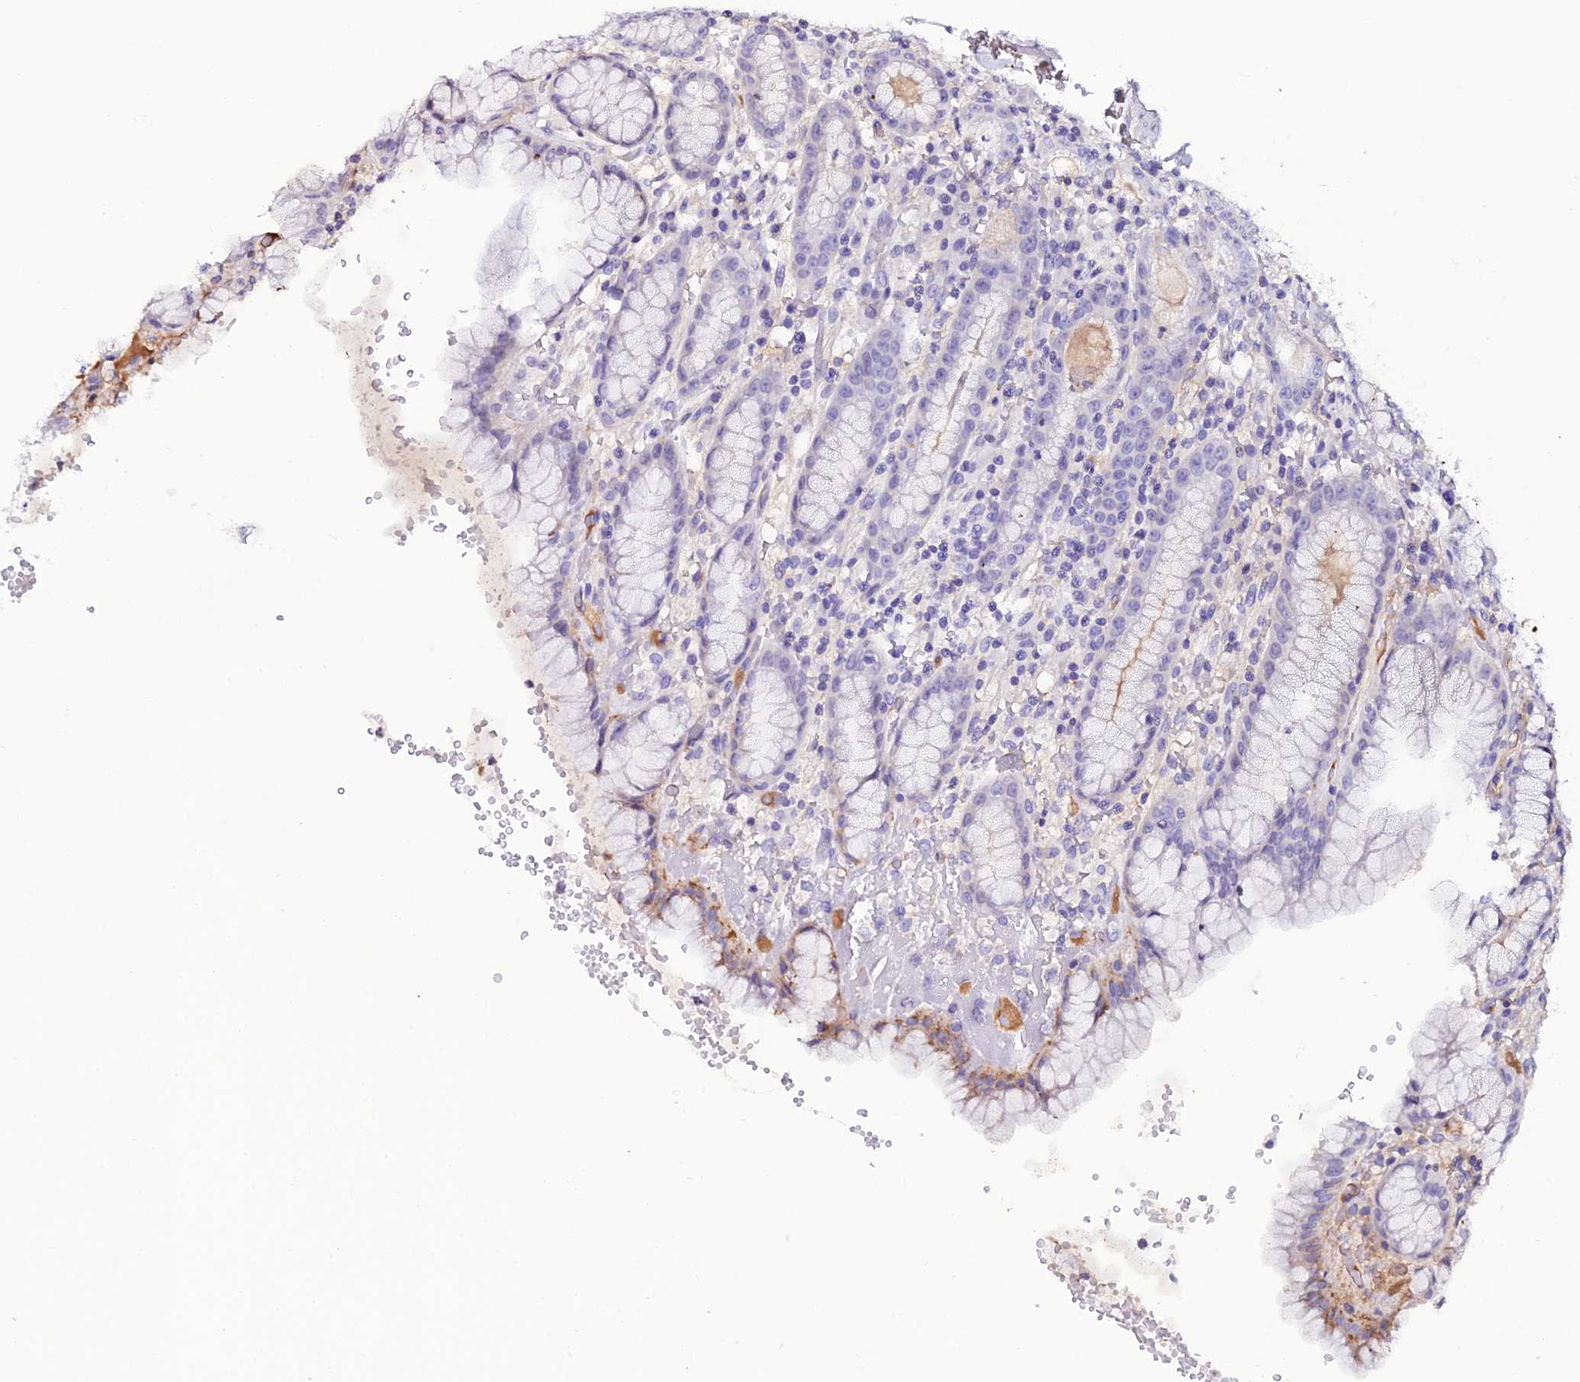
{"staining": {"intensity": "negative", "quantity": "none", "location": "none"}, "tissue": "stomach", "cell_type": "Glandular cells", "image_type": "normal", "snomed": [{"axis": "morphology", "description": "Normal tissue, NOS"}, {"axis": "topography", "description": "Stomach, upper"}], "caption": "Histopathology image shows no significant protein staining in glandular cells of normal stomach.", "gene": "DEFB132", "patient": {"sex": "male", "age": 52}}